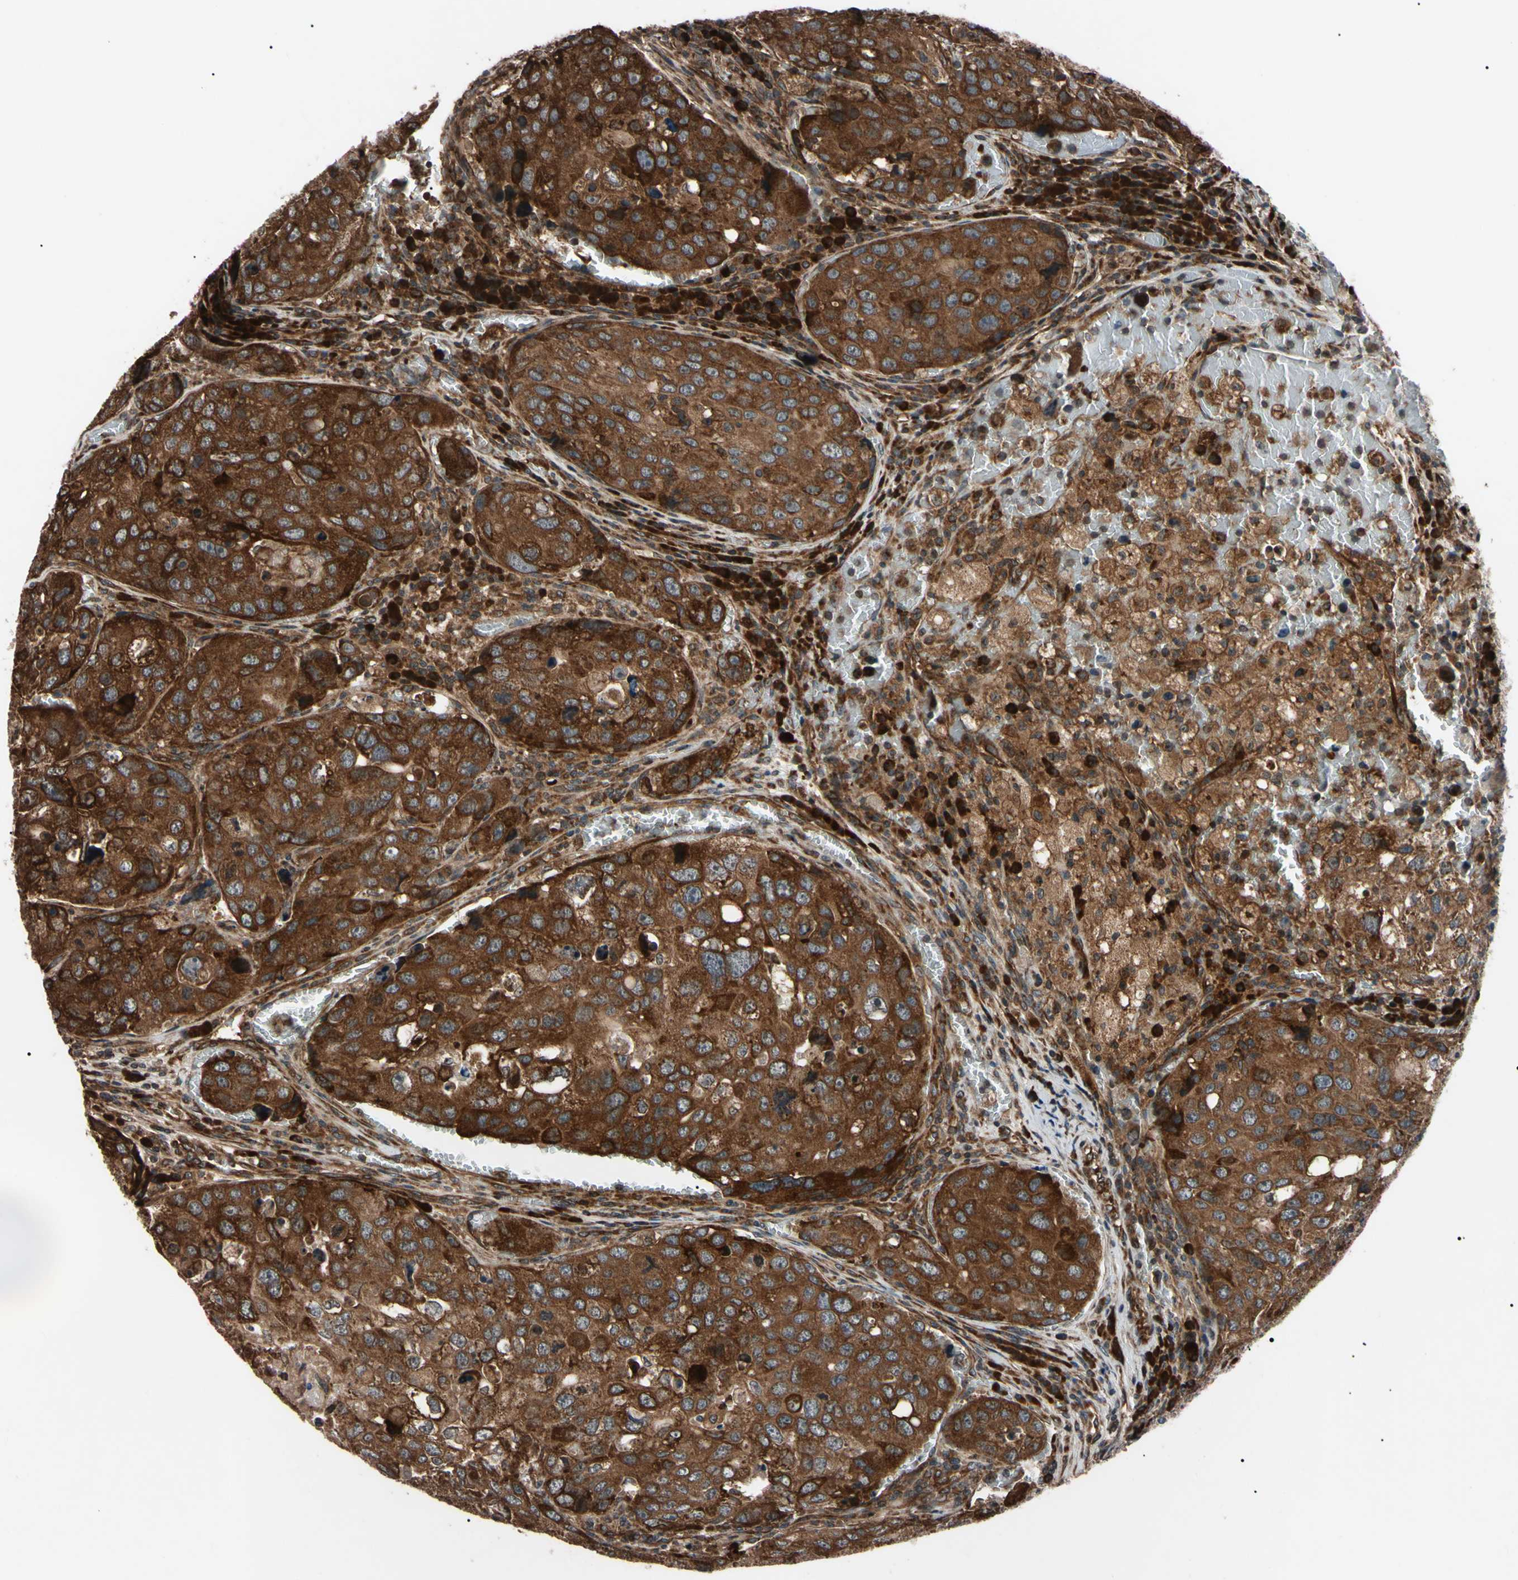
{"staining": {"intensity": "strong", "quantity": ">75%", "location": "cytoplasmic/membranous"}, "tissue": "urothelial cancer", "cell_type": "Tumor cells", "image_type": "cancer", "snomed": [{"axis": "morphology", "description": "Urothelial carcinoma, High grade"}, {"axis": "topography", "description": "Lymph node"}, {"axis": "topography", "description": "Urinary bladder"}], "caption": "A brown stain labels strong cytoplasmic/membranous expression of a protein in human urothelial cancer tumor cells. (Brightfield microscopy of DAB IHC at high magnification).", "gene": "GUCY1B1", "patient": {"sex": "male", "age": 51}}